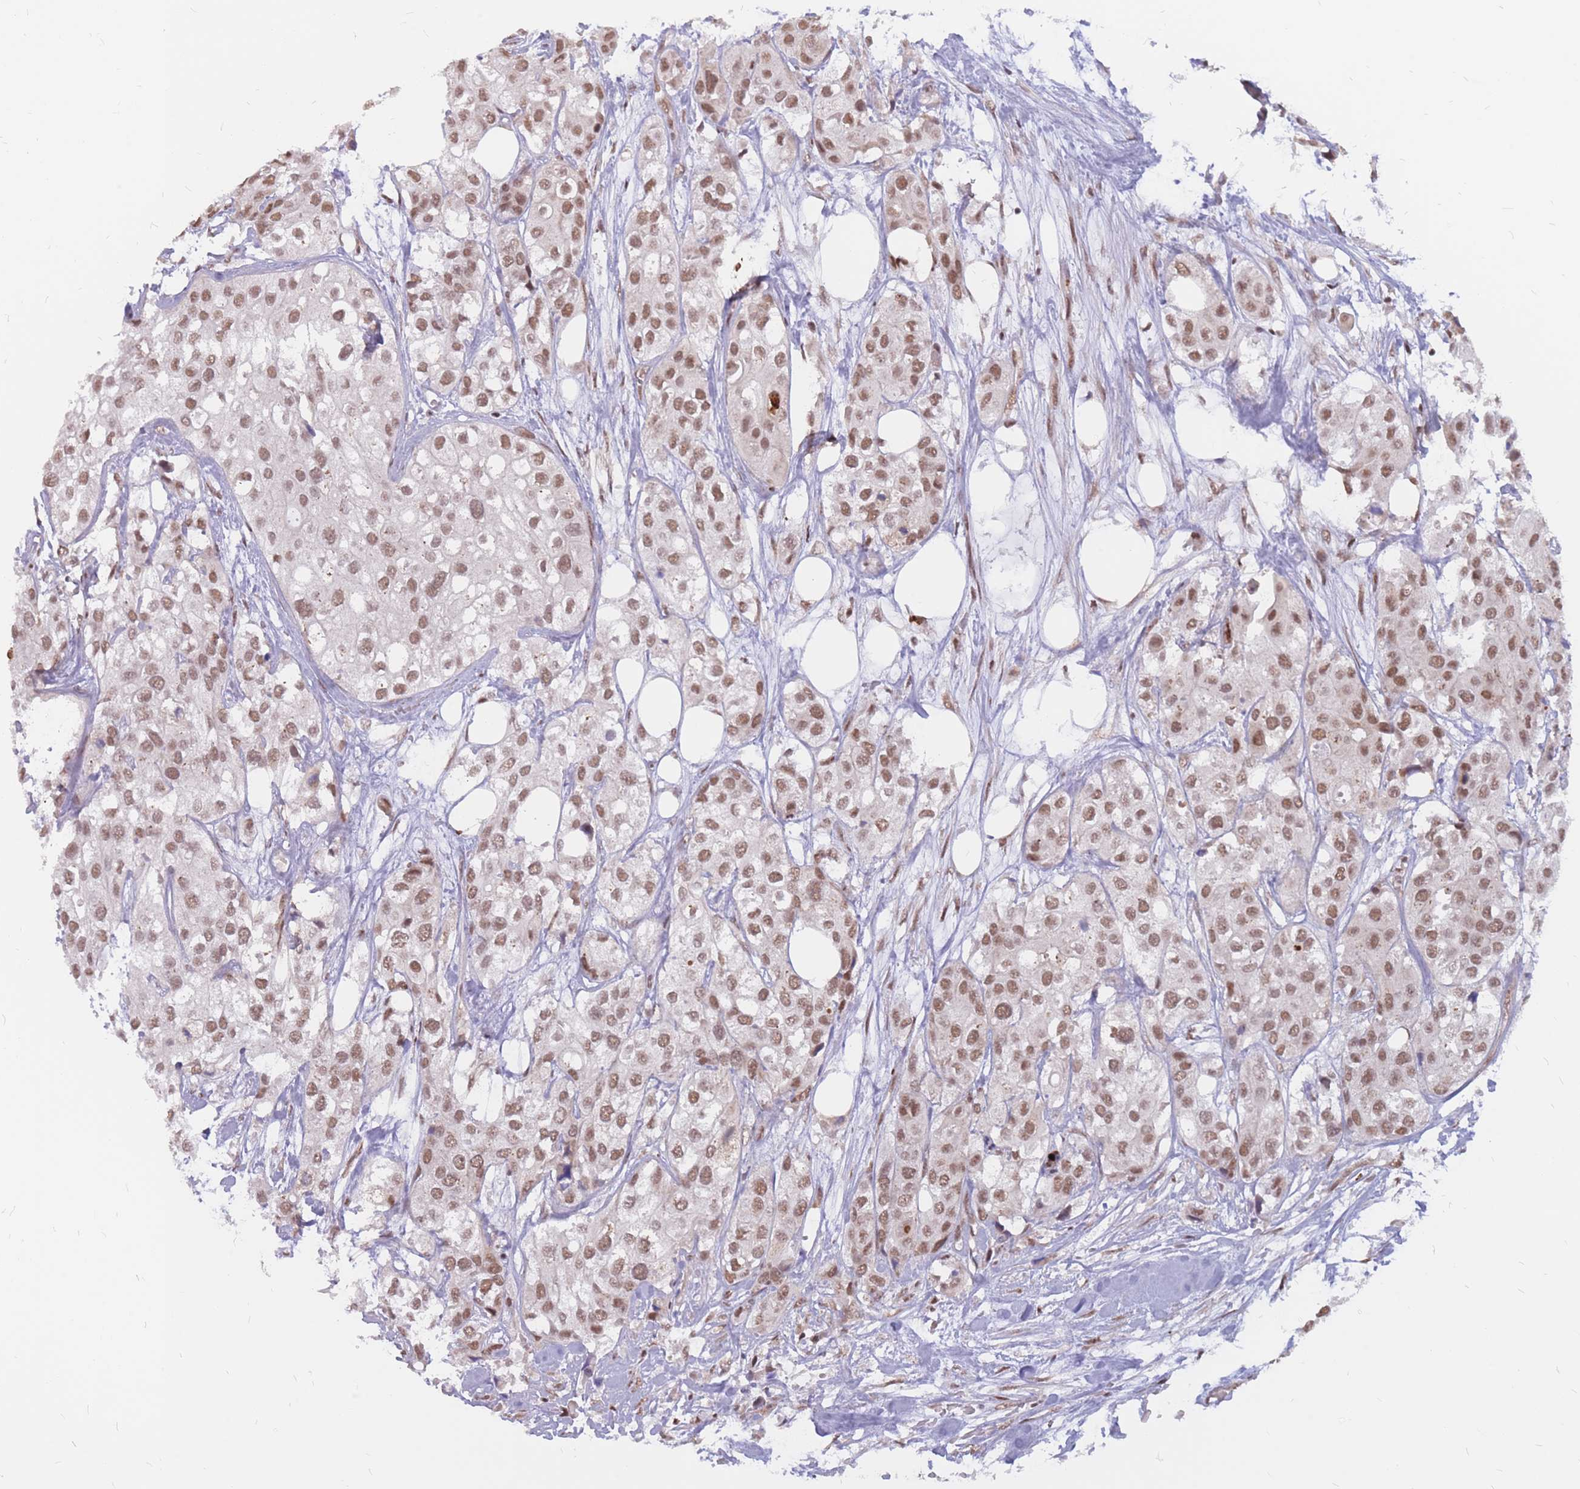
{"staining": {"intensity": "moderate", "quantity": ">75%", "location": "nuclear"}, "tissue": "urothelial cancer", "cell_type": "Tumor cells", "image_type": "cancer", "snomed": [{"axis": "morphology", "description": "Urothelial carcinoma, High grade"}, {"axis": "topography", "description": "Urinary bladder"}], "caption": "IHC staining of high-grade urothelial carcinoma, which demonstrates medium levels of moderate nuclear positivity in about >75% of tumor cells indicating moderate nuclear protein staining. The staining was performed using DAB (3,3'-diaminobenzidine) (brown) for protein detection and nuclei were counterstained in hematoxylin (blue).", "gene": "ADD2", "patient": {"sex": "male", "age": 64}}